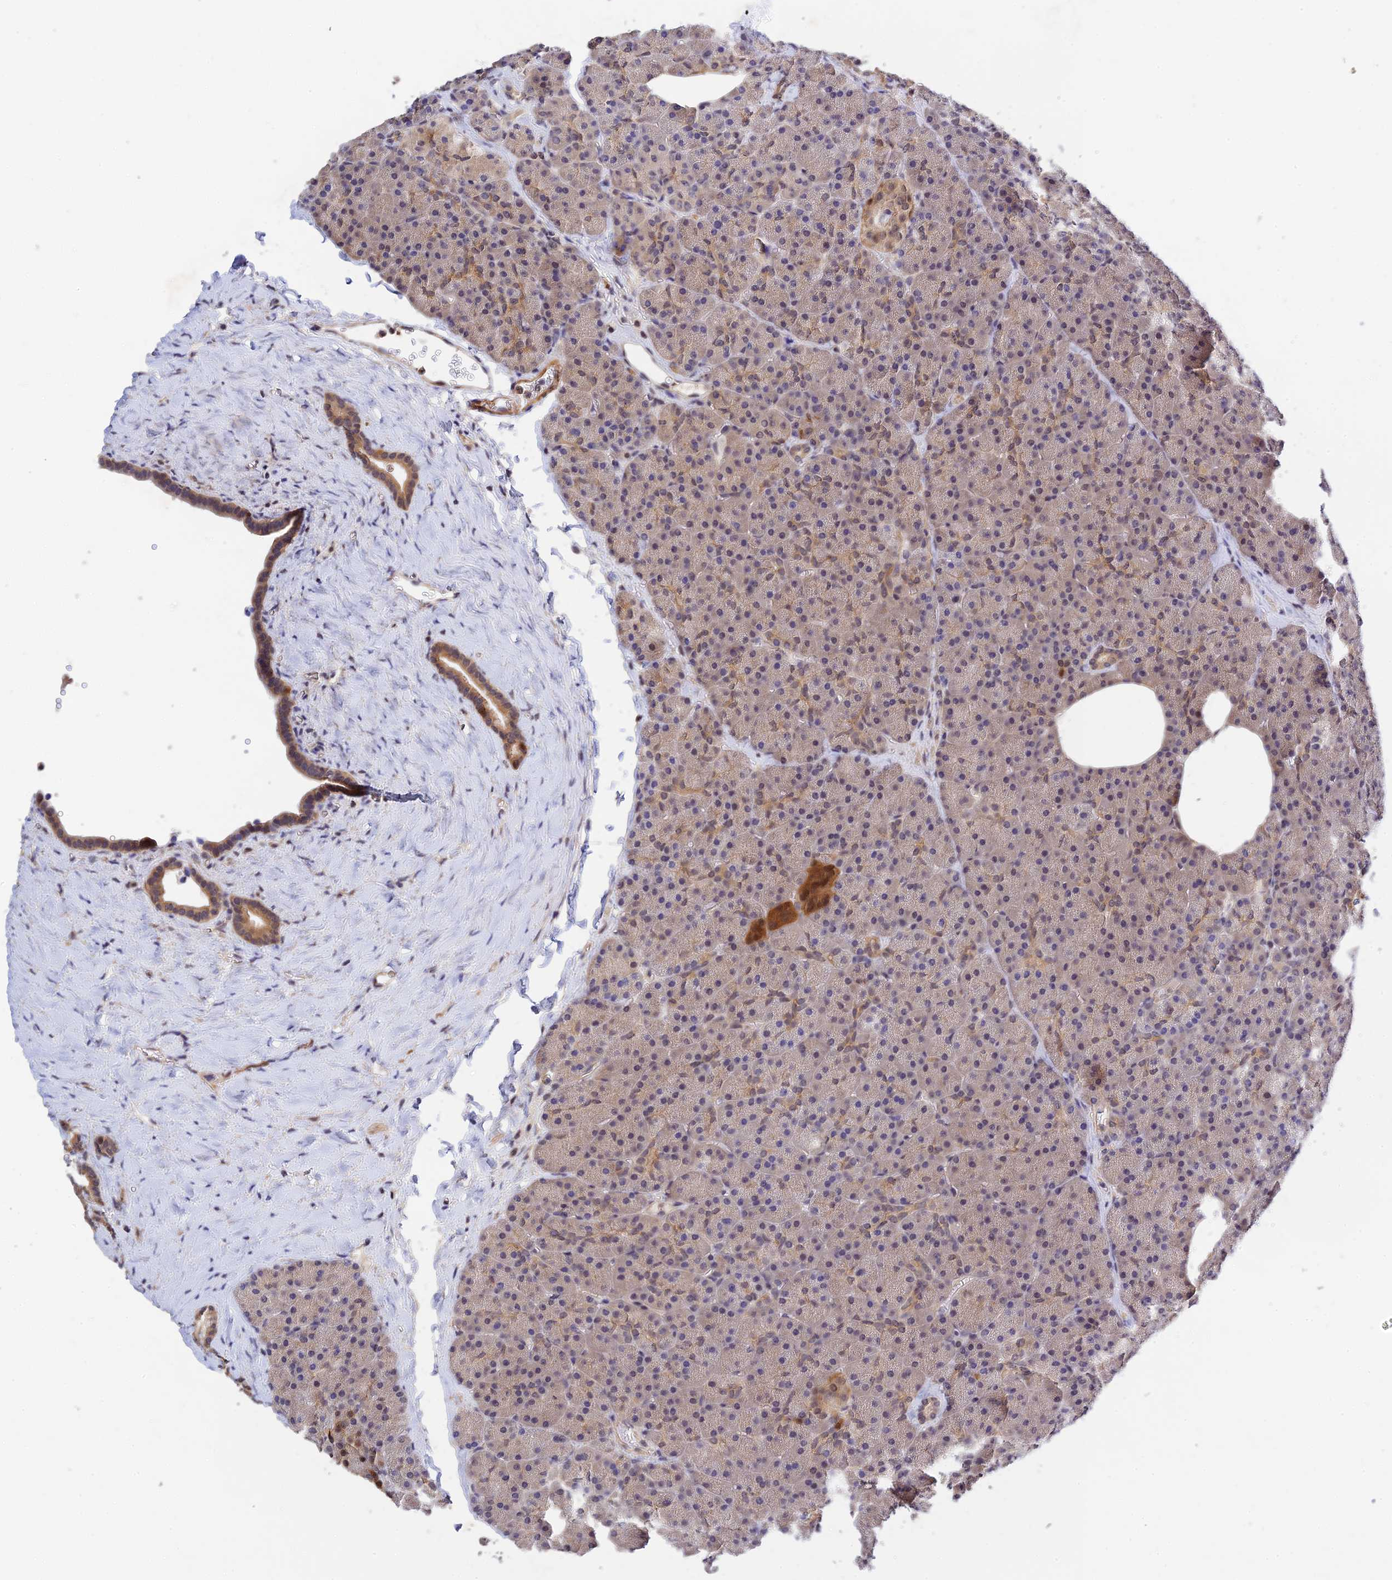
{"staining": {"intensity": "moderate", "quantity": "<25%", "location": "cytoplasmic/membranous,nuclear"}, "tissue": "pancreas", "cell_type": "Exocrine glandular cells", "image_type": "normal", "snomed": [{"axis": "morphology", "description": "Normal tissue, NOS"}, {"axis": "morphology", "description": "Carcinoid, malignant, NOS"}, {"axis": "topography", "description": "Pancreas"}], "caption": "Immunohistochemistry (IHC) staining of normal pancreas, which displays low levels of moderate cytoplasmic/membranous,nuclear staining in about <25% of exocrine glandular cells indicating moderate cytoplasmic/membranous,nuclear protein staining. The staining was performed using DAB (brown) for protein detection and nuclei were counterstained in hematoxylin (blue).", "gene": "CWH43", "patient": {"sex": "female", "age": 35}}